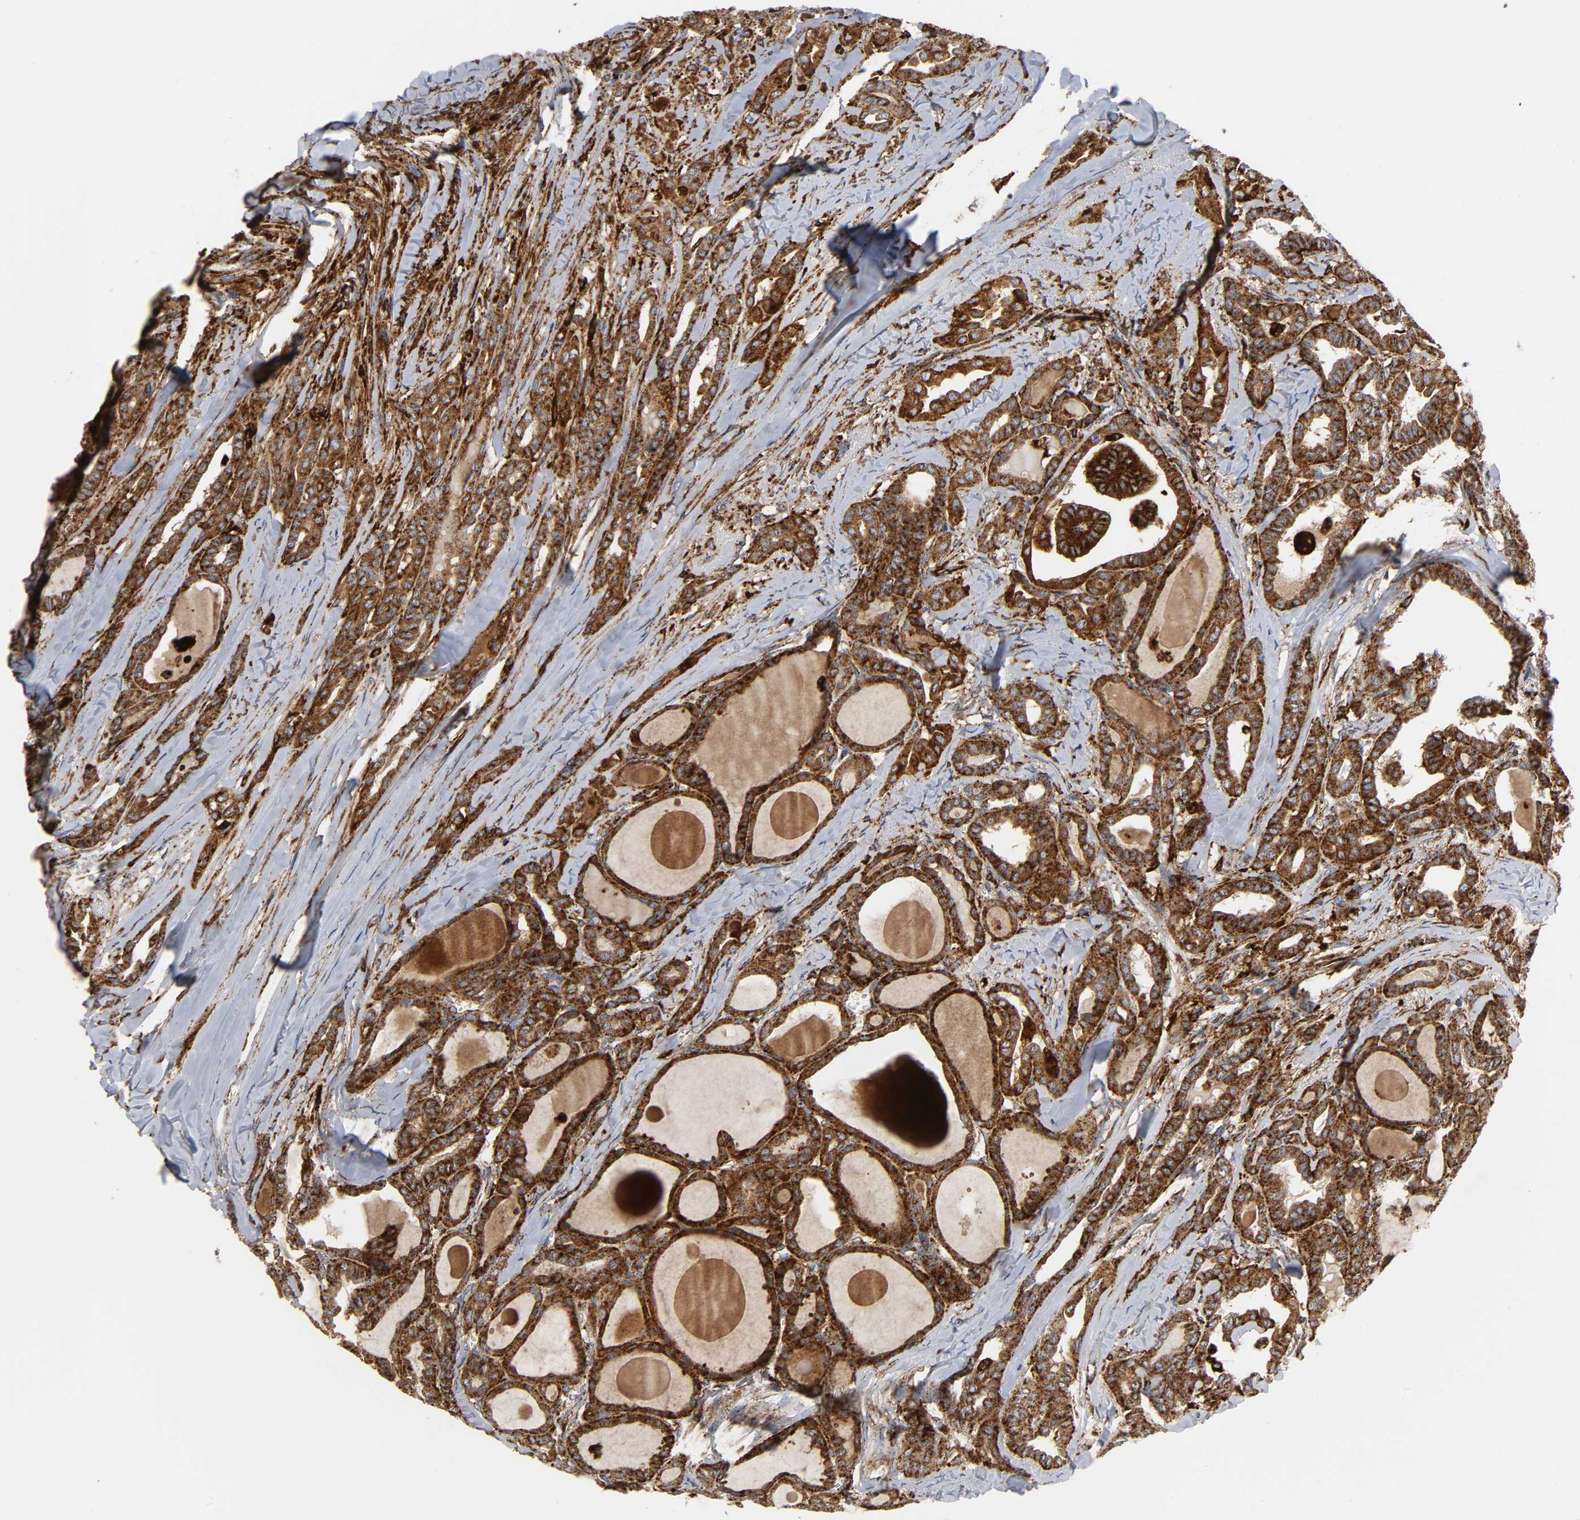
{"staining": {"intensity": "strong", "quantity": ">75%", "location": "cytoplasmic/membranous"}, "tissue": "thyroid cancer", "cell_type": "Tumor cells", "image_type": "cancer", "snomed": [{"axis": "morphology", "description": "Carcinoma, NOS"}, {"axis": "topography", "description": "Thyroid gland"}], "caption": "Human thyroid cancer (carcinoma) stained with a brown dye exhibits strong cytoplasmic/membranous positive expression in about >75% of tumor cells.", "gene": "PSAP", "patient": {"sex": "female", "age": 91}}